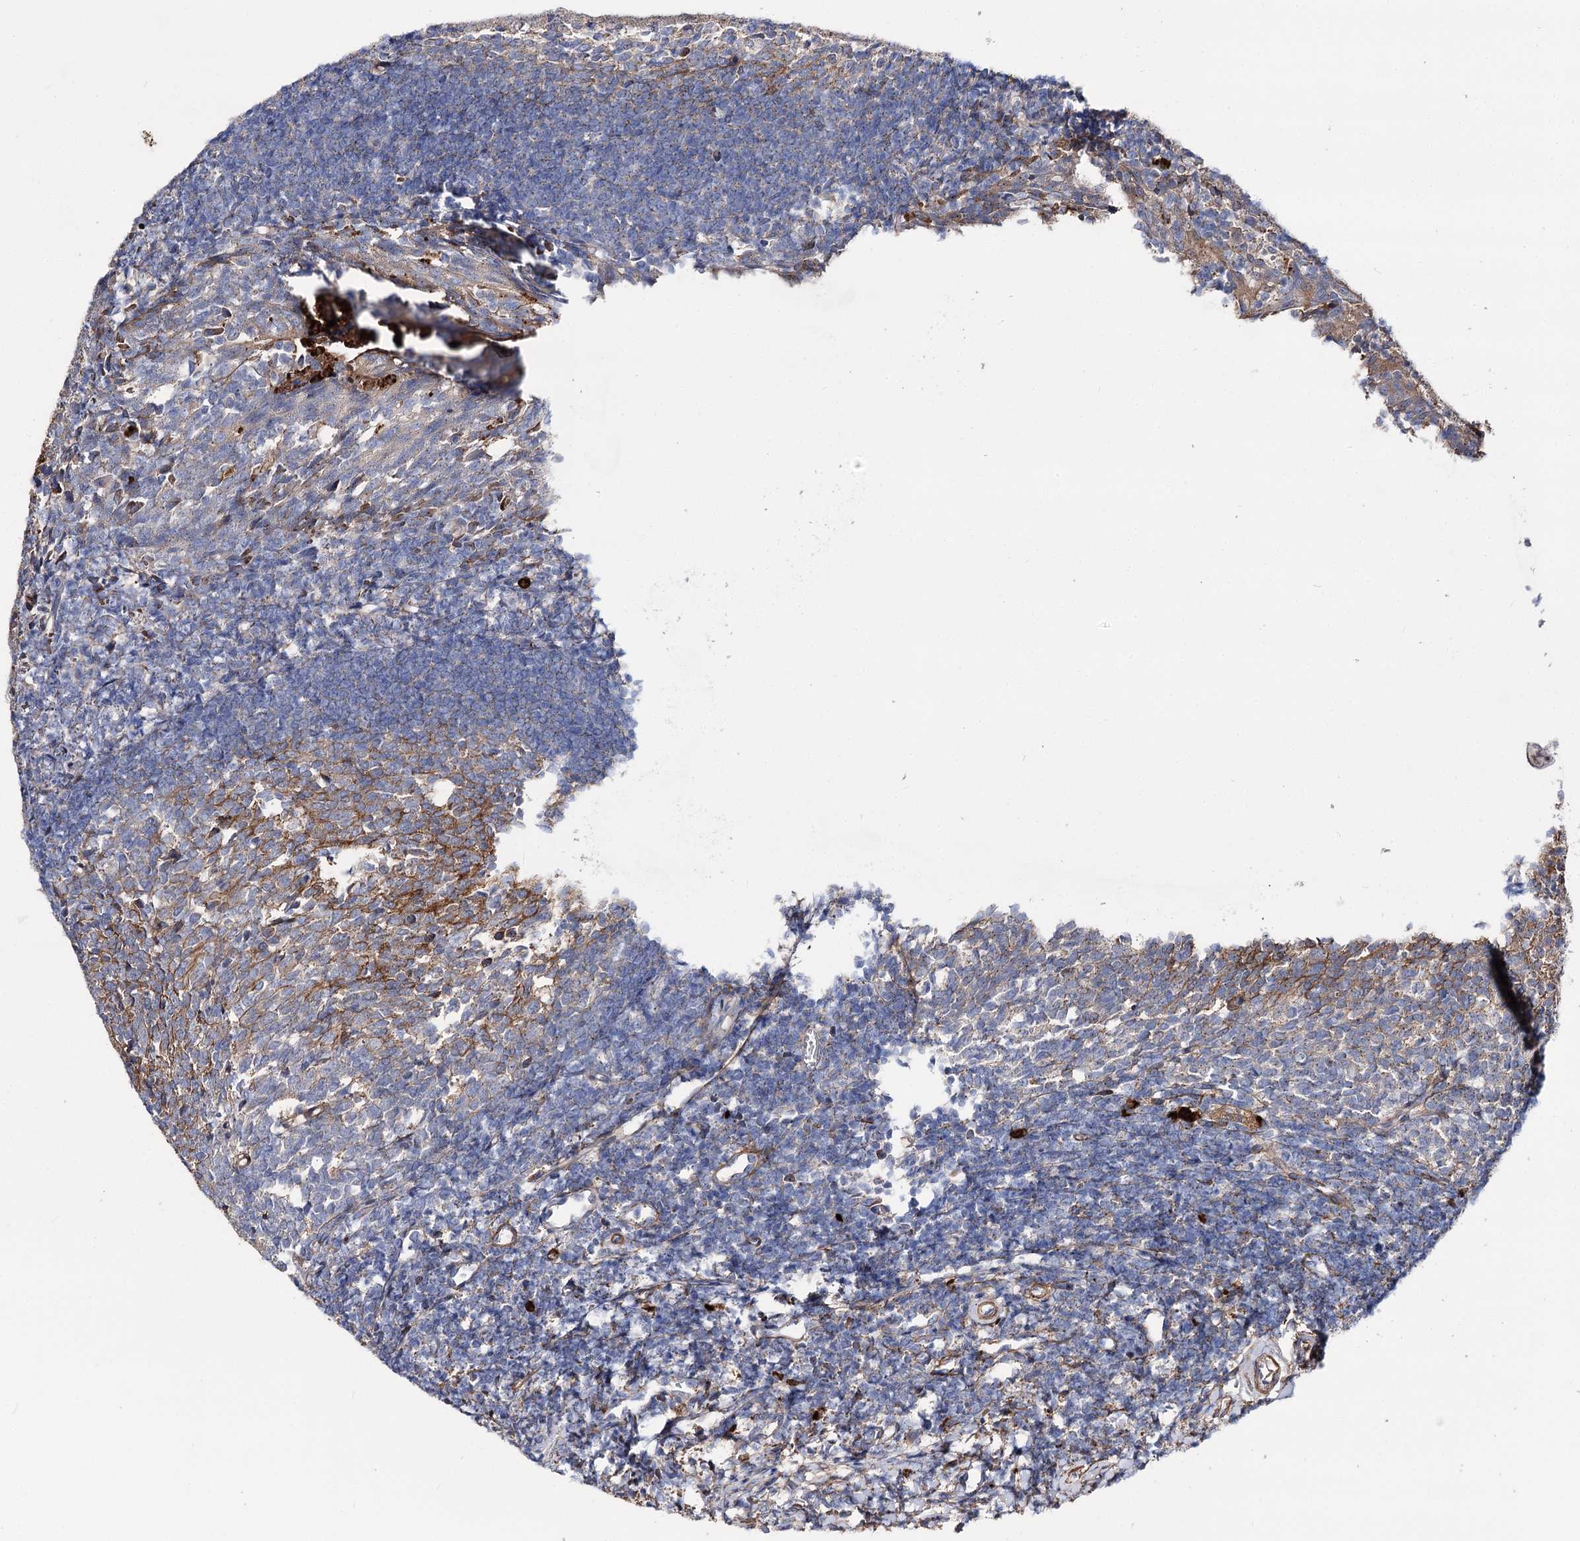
{"staining": {"intensity": "negative", "quantity": "none", "location": "none"}, "tissue": "tonsil", "cell_type": "Germinal center cells", "image_type": "normal", "snomed": [{"axis": "morphology", "description": "Normal tissue, NOS"}, {"axis": "topography", "description": "Tonsil"}], "caption": "Germinal center cells are negative for brown protein staining in normal tonsil. The staining is performed using DAB (3,3'-diaminobenzidine) brown chromogen with nuclei counter-stained in using hematoxylin.", "gene": "MINDY3", "patient": {"sex": "female", "age": 10}}